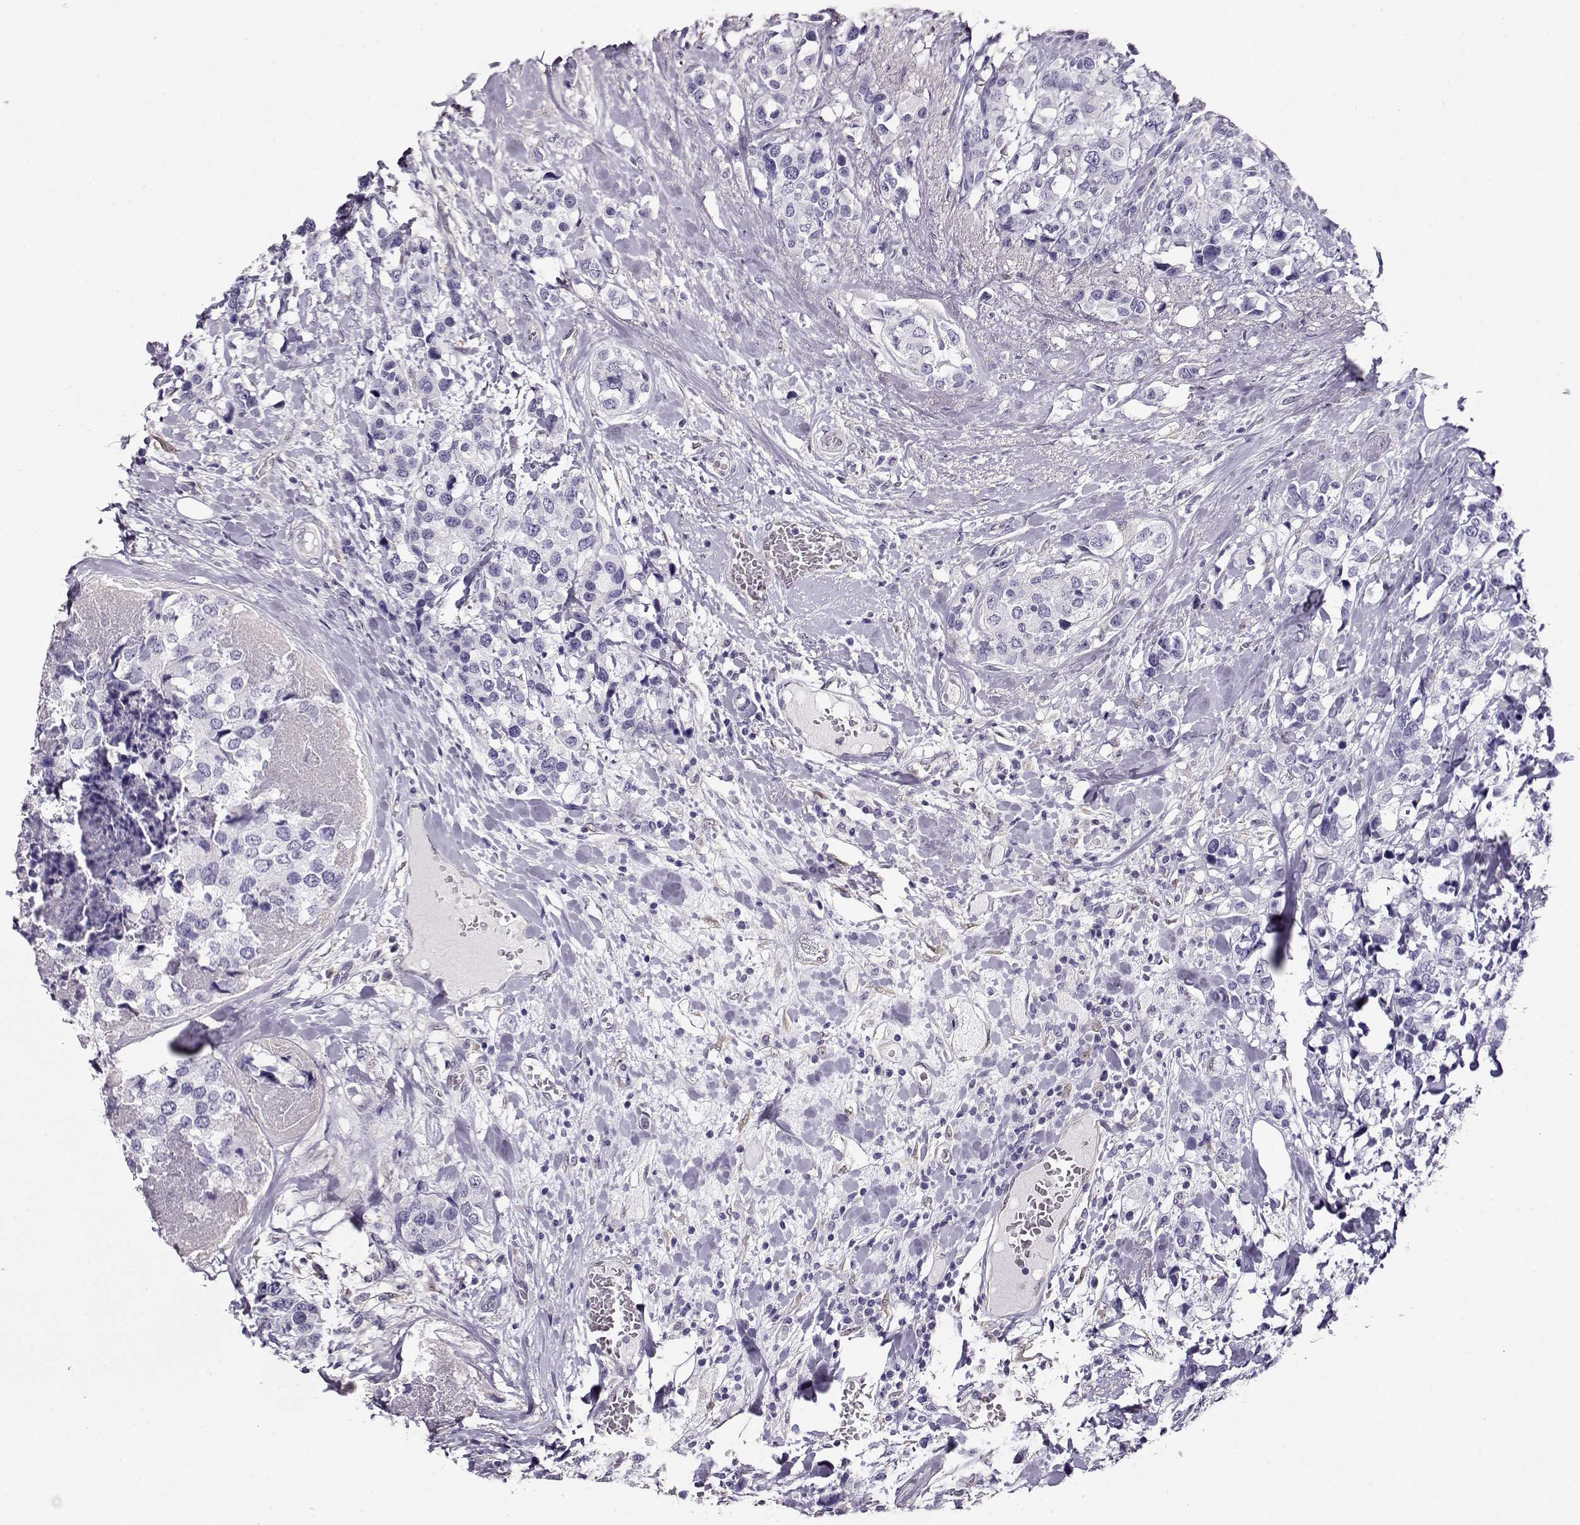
{"staining": {"intensity": "negative", "quantity": "none", "location": "none"}, "tissue": "breast cancer", "cell_type": "Tumor cells", "image_type": "cancer", "snomed": [{"axis": "morphology", "description": "Lobular carcinoma"}, {"axis": "topography", "description": "Breast"}], "caption": "Immunohistochemistry photomicrograph of human breast lobular carcinoma stained for a protein (brown), which displays no expression in tumor cells. Brightfield microscopy of IHC stained with DAB (3,3'-diaminobenzidine) (brown) and hematoxylin (blue), captured at high magnification.", "gene": "CCR8", "patient": {"sex": "female", "age": 59}}